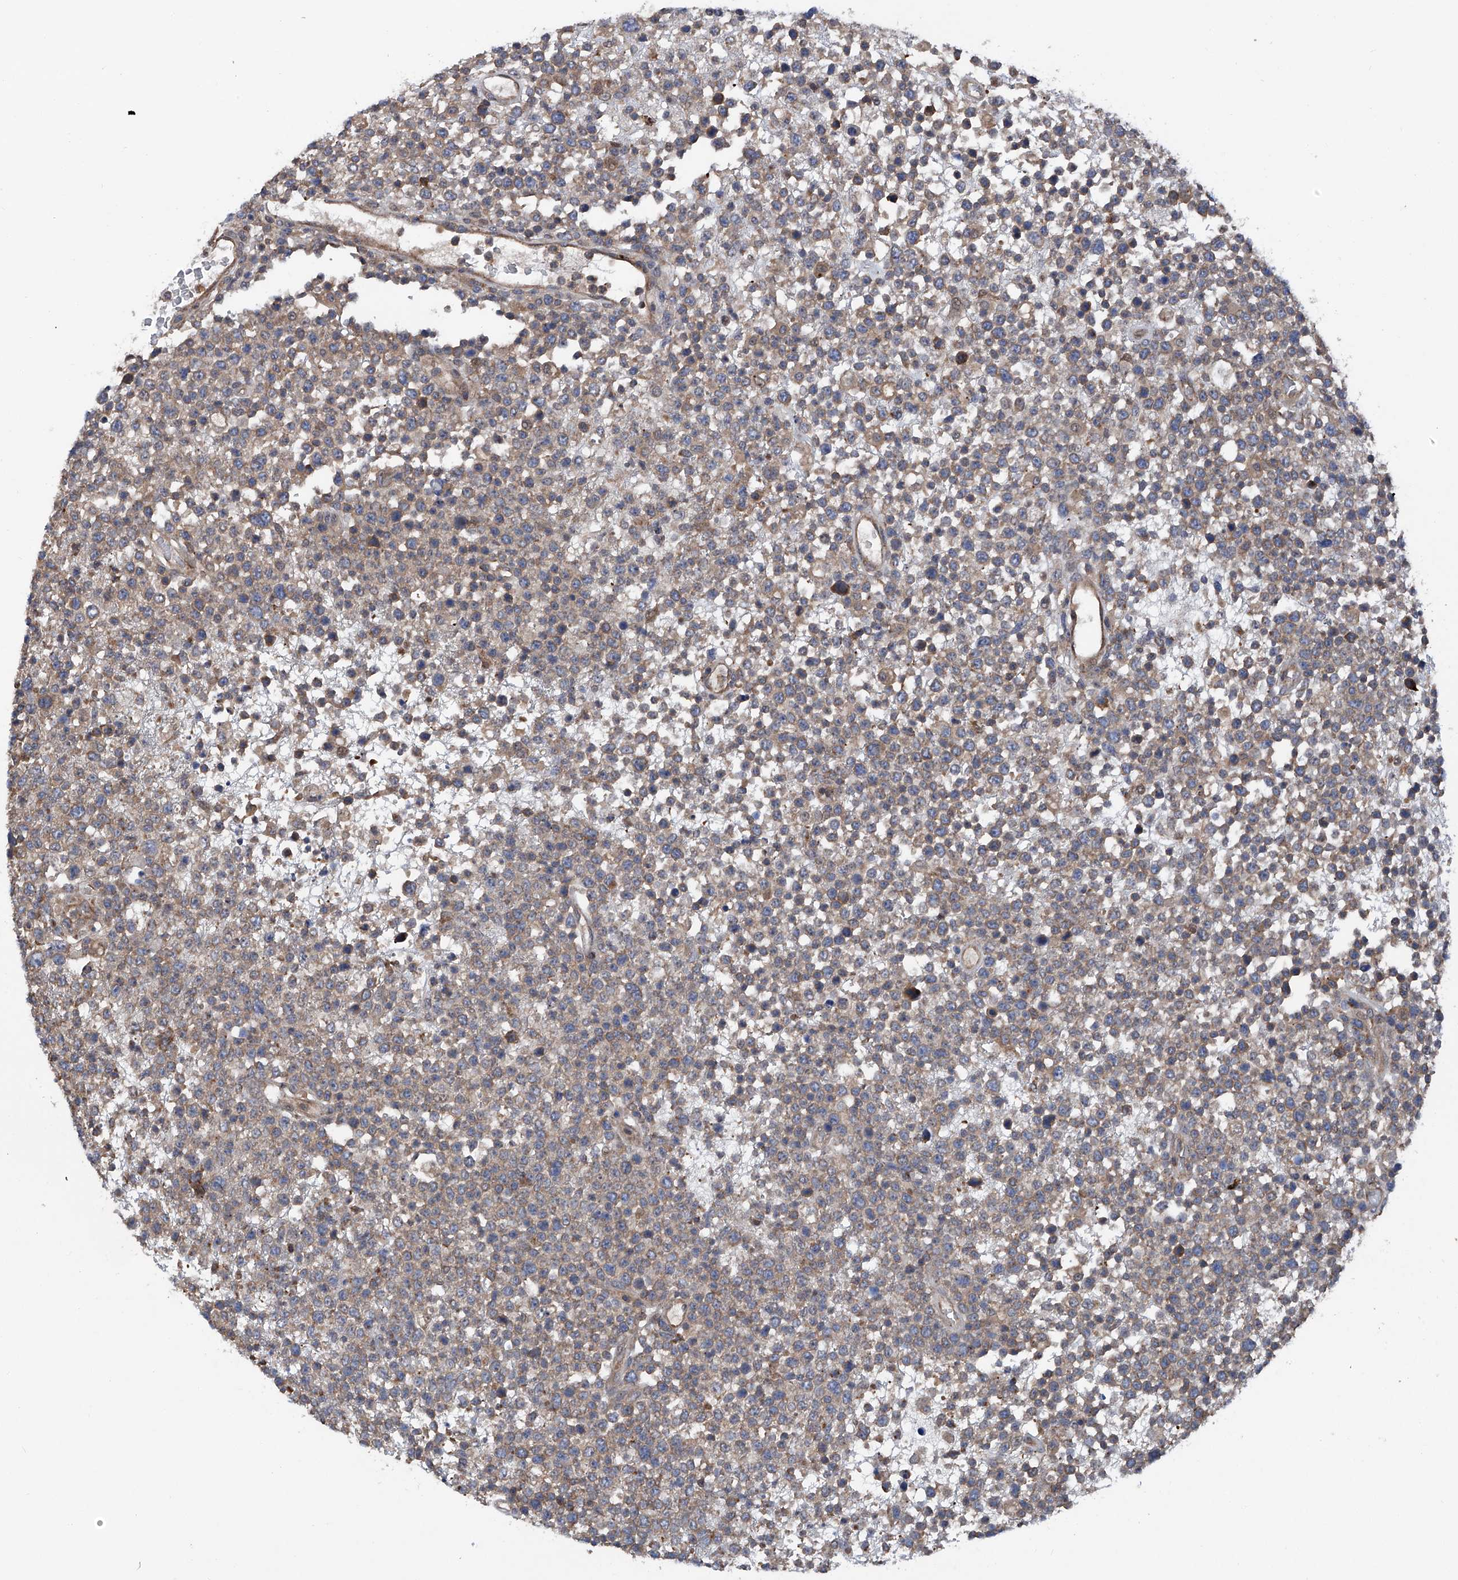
{"staining": {"intensity": "negative", "quantity": "none", "location": "none"}, "tissue": "lymphoma", "cell_type": "Tumor cells", "image_type": "cancer", "snomed": [{"axis": "morphology", "description": "Malignant lymphoma, non-Hodgkin's type, High grade"}, {"axis": "topography", "description": "Colon"}], "caption": "This is a photomicrograph of IHC staining of lymphoma, which shows no staining in tumor cells.", "gene": "NT5C3A", "patient": {"sex": "female", "age": 53}}